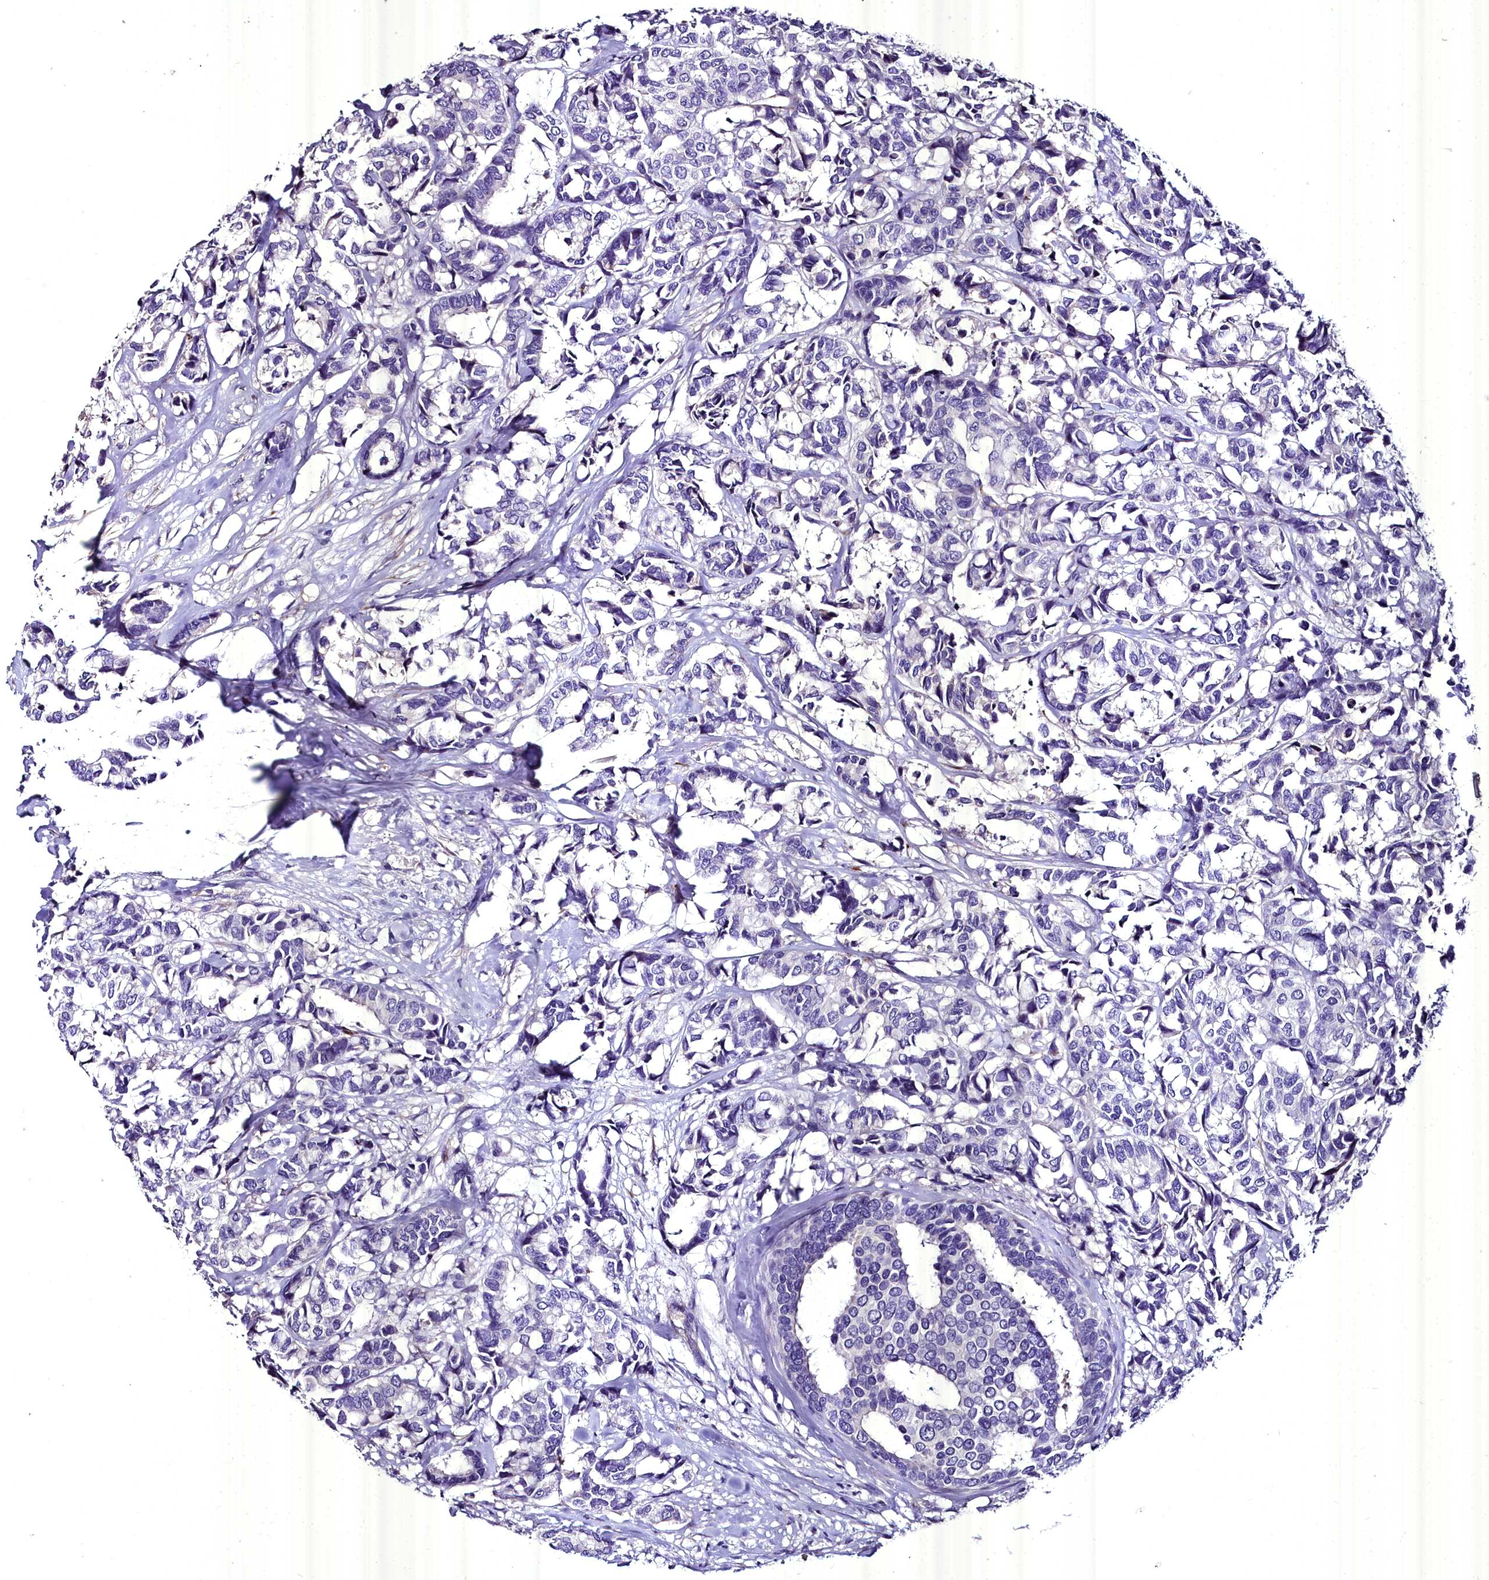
{"staining": {"intensity": "negative", "quantity": "none", "location": "none"}, "tissue": "breast cancer", "cell_type": "Tumor cells", "image_type": "cancer", "snomed": [{"axis": "morphology", "description": "Normal tissue, NOS"}, {"axis": "morphology", "description": "Duct carcinoma"}, {"axis": "topography", "description": "Breast"}], "caption": "The IHC histopathology image has no significant expression in tumor cells of intraductal carcinoma (breast) tissue.", "gene": "MS4A18", "patient": {"sex": "female", "age": 87}}